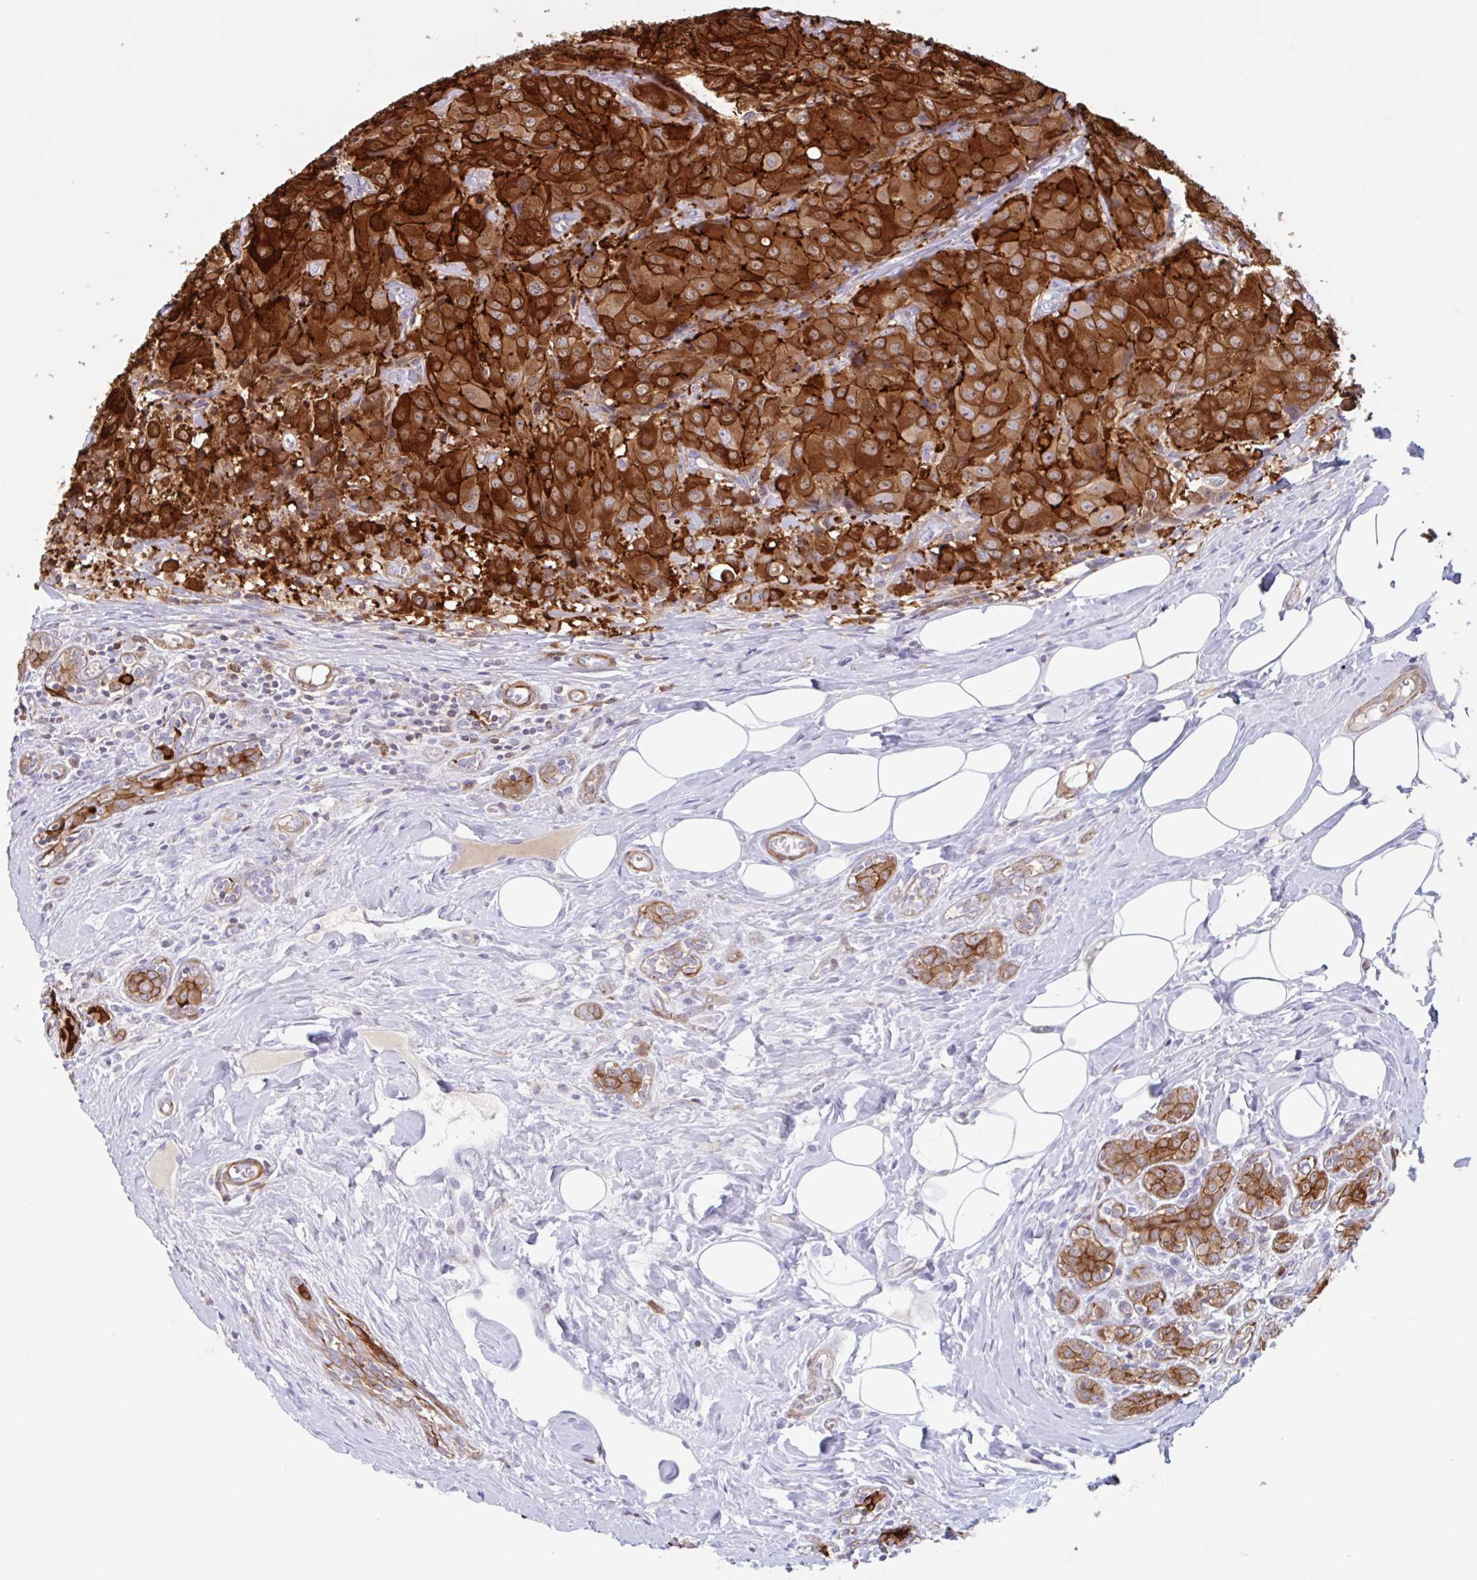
{"staining": {"intensity": "strong", "quantity": ">75%", "location": "cytoplasmic/membranous"}, "tissue": "breast cancer", "cell_type": "Tumor cells", "image_type": "cancer", "snomed": [{"axis": "morphology", "description": "Duct carcinoma"}, {"axis": "topography", "description": "Breast"}], "caption": "Breast intraductal carcinoma stained with a brown dye exhibits strong cytoplasmic/membranous positive expression in approximately >75% of tumor cells.", "gene": "EFHD1", "patient": {"sex": "female", "age": 43}}